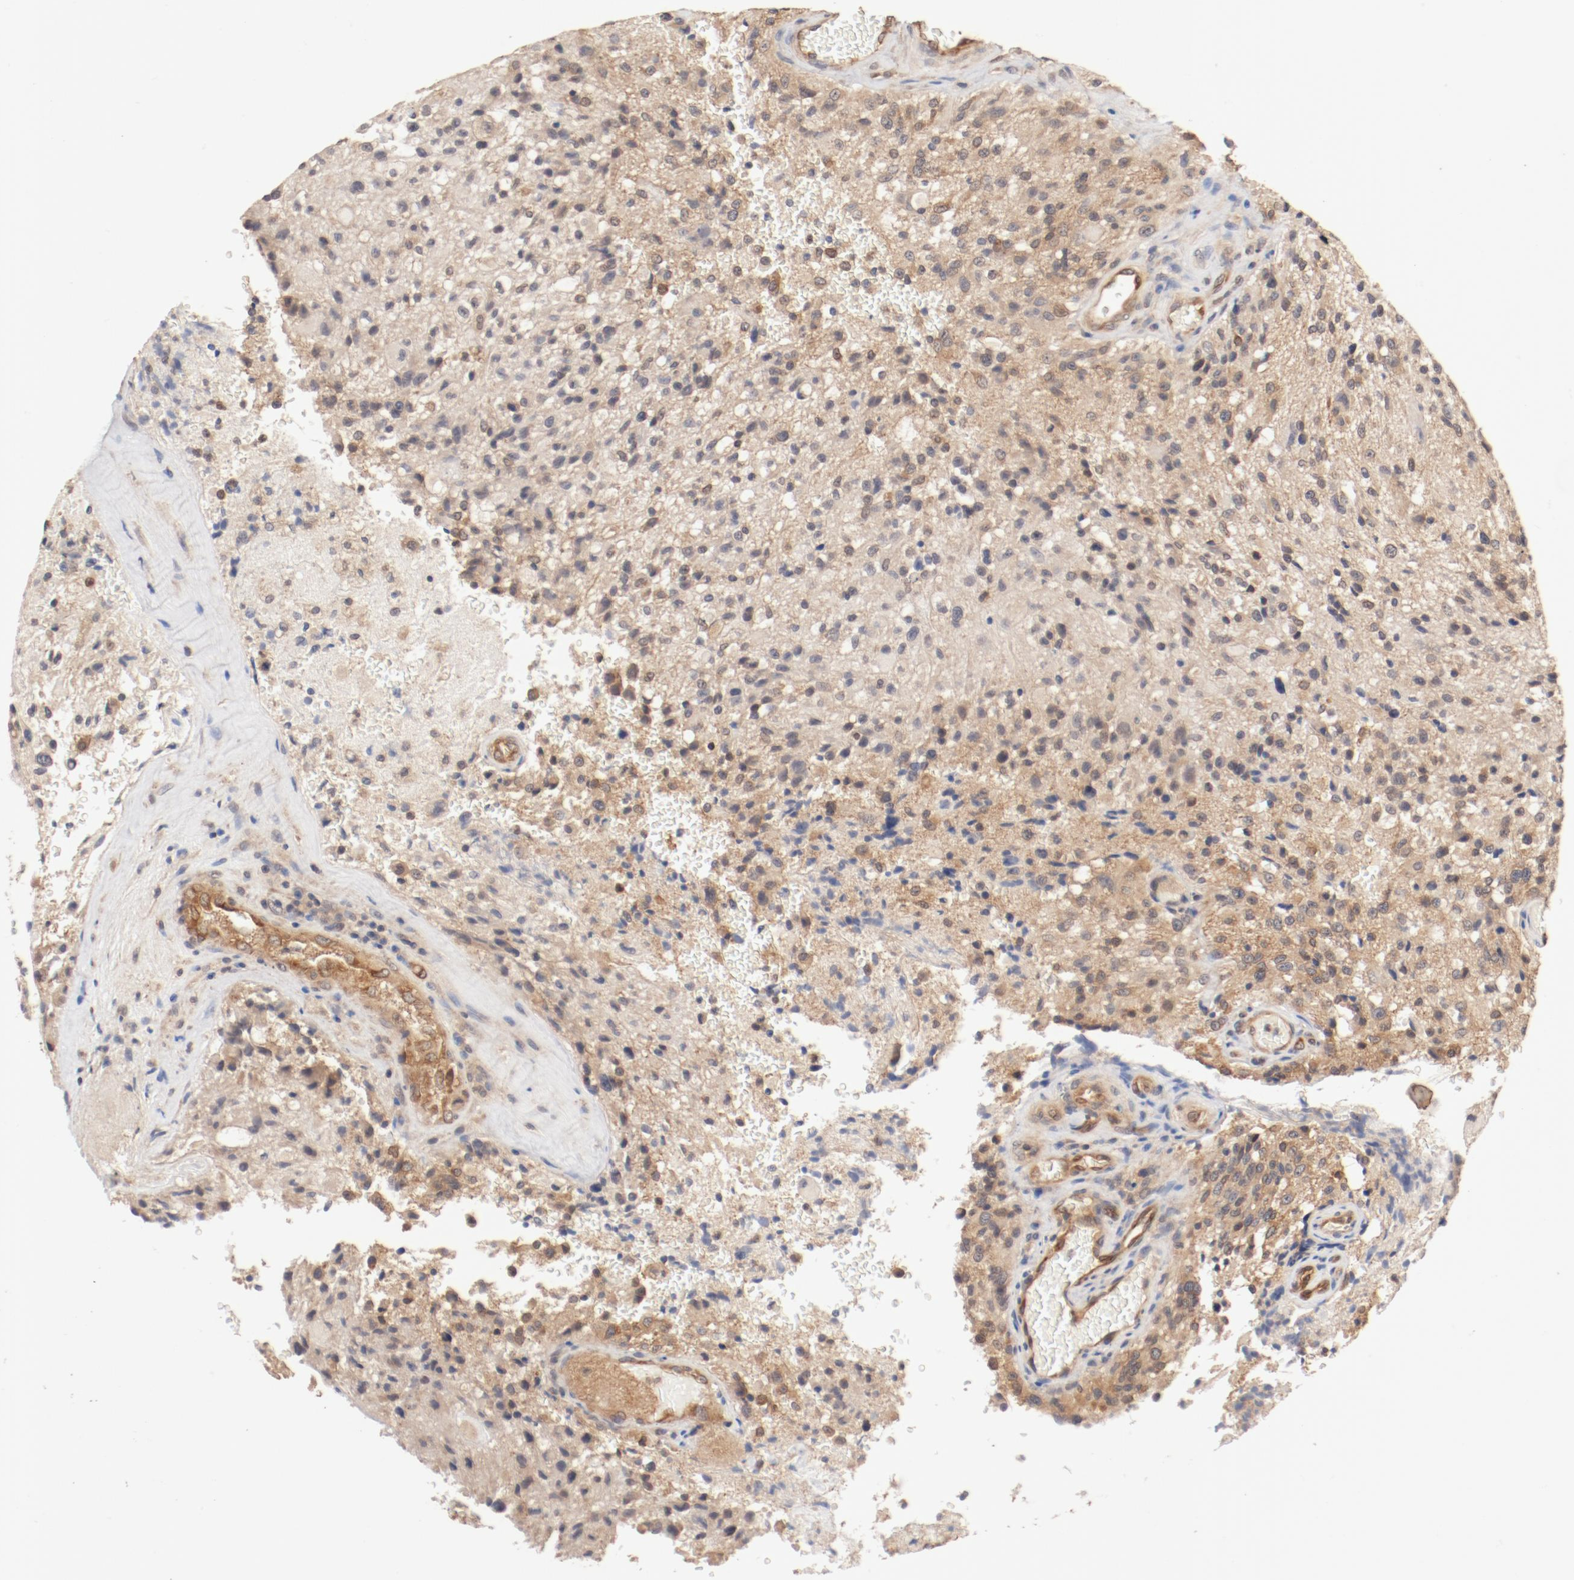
{"staining": {"intensity": "weak", "quantity": "25%-75%", "location": "cytoplasmic/membranous"}, "tissue": "glioma", "cell_type": "Tumor cells", "image_type": "cancer", "snomed": [{"axis": "morphology", "description": "Normal tissue, NOS"}, {"axis": "morphology", "description": "Glioma, malignant, High grade"}, {"axis": "topography", "description": "Cerebral cortex"}], "caption": "IHC histopathology image of human malignant high-grade glioma stained for a protein (brown), which reveals low levels of weak cytoplasmic/membranous expression in approximately 25%-75% of tumor cells.", "gene": "UBE2J1", "patient": {"sex": "male", "age": 56}}